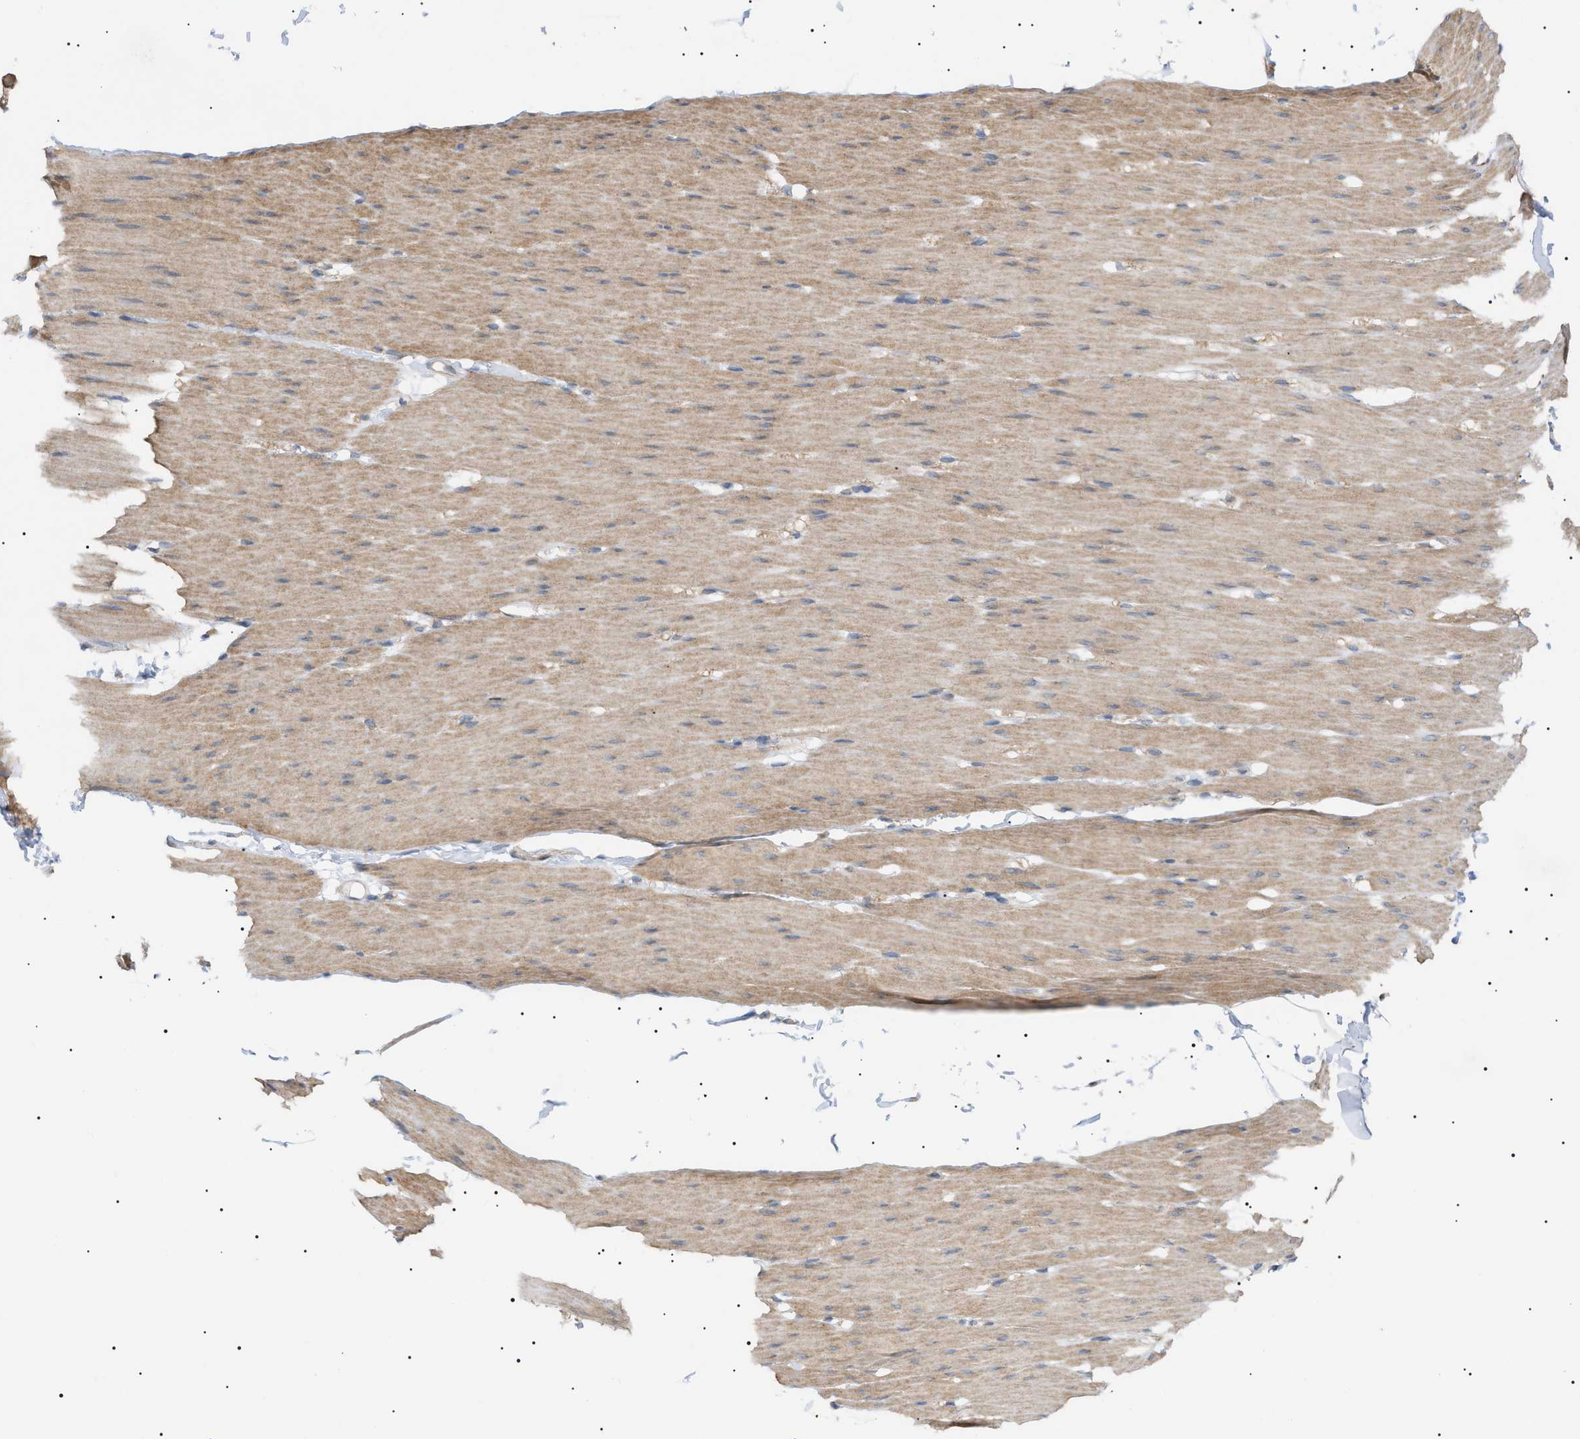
{"staining": {"intensity": "moderate", "quantity": ">75%", "location": "cytoplasmic/membranous"}, "tissue": "smooth muscle", "cell_type": "Smooth muscle cells", "image_type": "normal", "snomed": [{"axis": "morphology", "description": "Normal tissue, NOS"}, {"axis": "topography", "description": "Smooth muscle"}, {"axis": "topography", "description": "Colon"}], "caption": "Protein expression analysis of unremarkable human smooth muscle reveals moderate cytoplasmic/membranous positivity in approximately >75% of smooth muscle cells. Using DAB (3,3'-diaminobenzidine) (brown) and hematoxylin (blue) stains, captured at high magnification using brightfield microscopy.", "gene": "IRS2", "patient": {"sex": "male", "age": 67}}